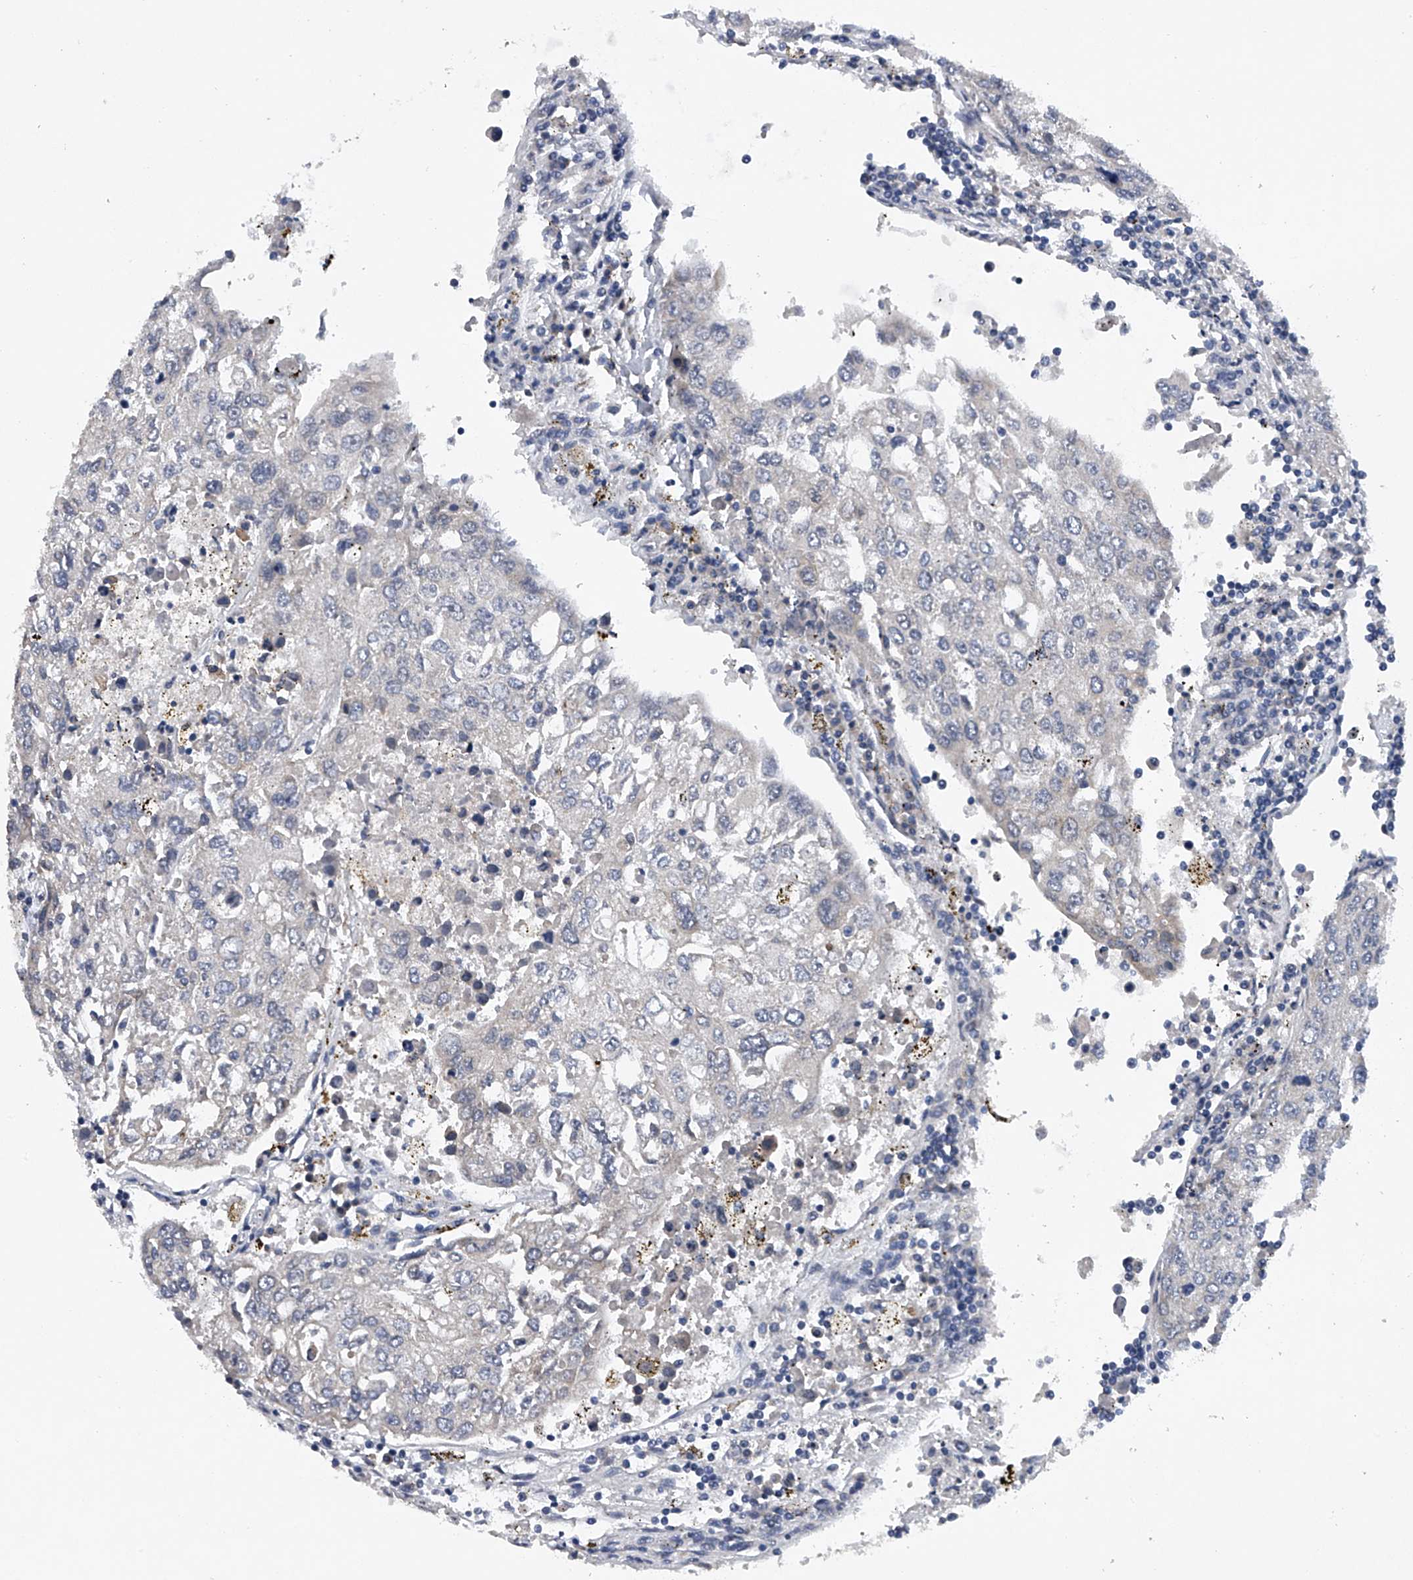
{"staining": {"intensity": "negative", "quantity": "none", "location": "none"}, "tissue": "urothelial cancer", "cell_type": "Tumor cells", "image_type": "cancer", "snomed": [{"axis": "morphology", "description": "Urothelial carcinoma, High grade"}, {"axis": "topography", "description": "Lymph node"}, {"axis": "topography", "description": "Urinary bladder"}], "caption": "High power microscopy histopathology image of an immunohistochemistry (IHC) photomicrograph of urothelial cancer, revealing no significant expression in tumor cells.", "gene": "RNF5", "patient": {"sex": "male", "age": 51}}